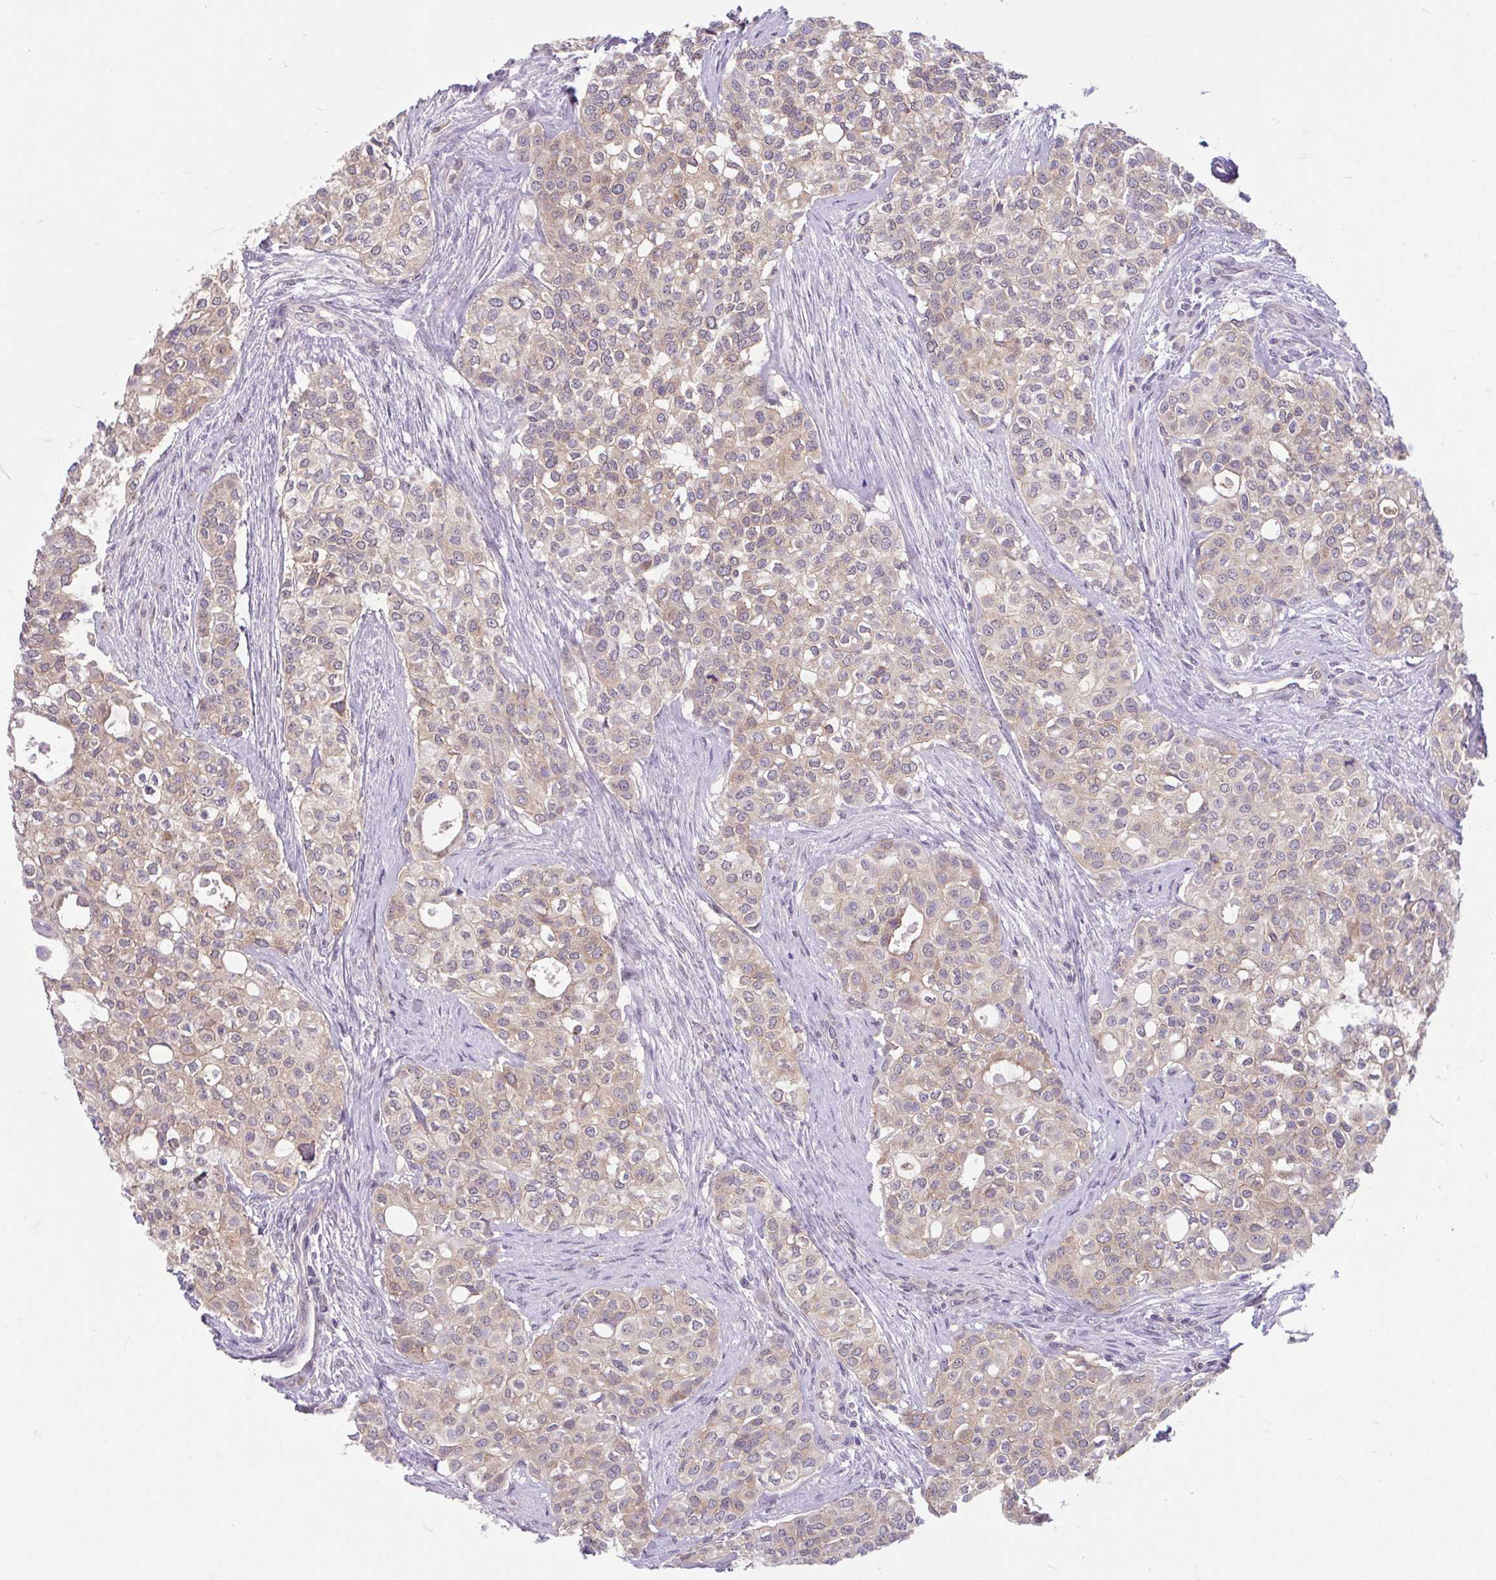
{"staining": {"intensity": "weak", "quantity": "25%-75%", "location": "cytoplasmic/membranous,nuclear"}, "tissue": "head and neck cancer", "cell_type": "Tumor cells", "image_type": "cancer", "snomed": [{"axis": "morphology", "description": "Adenocarcinoma, NOS"}, {"axis": "topography", "description": "Head-Neck"}], "caption": "Immunohistochemistry (IHC) of human head and neck cancer shows low levels of weak cytoplasmic/membranous and nuclear expression in approximately 25%-75% of tumor cells.", "gene": "RALBP1", "patient": {"sex": "male", "age": 81}}